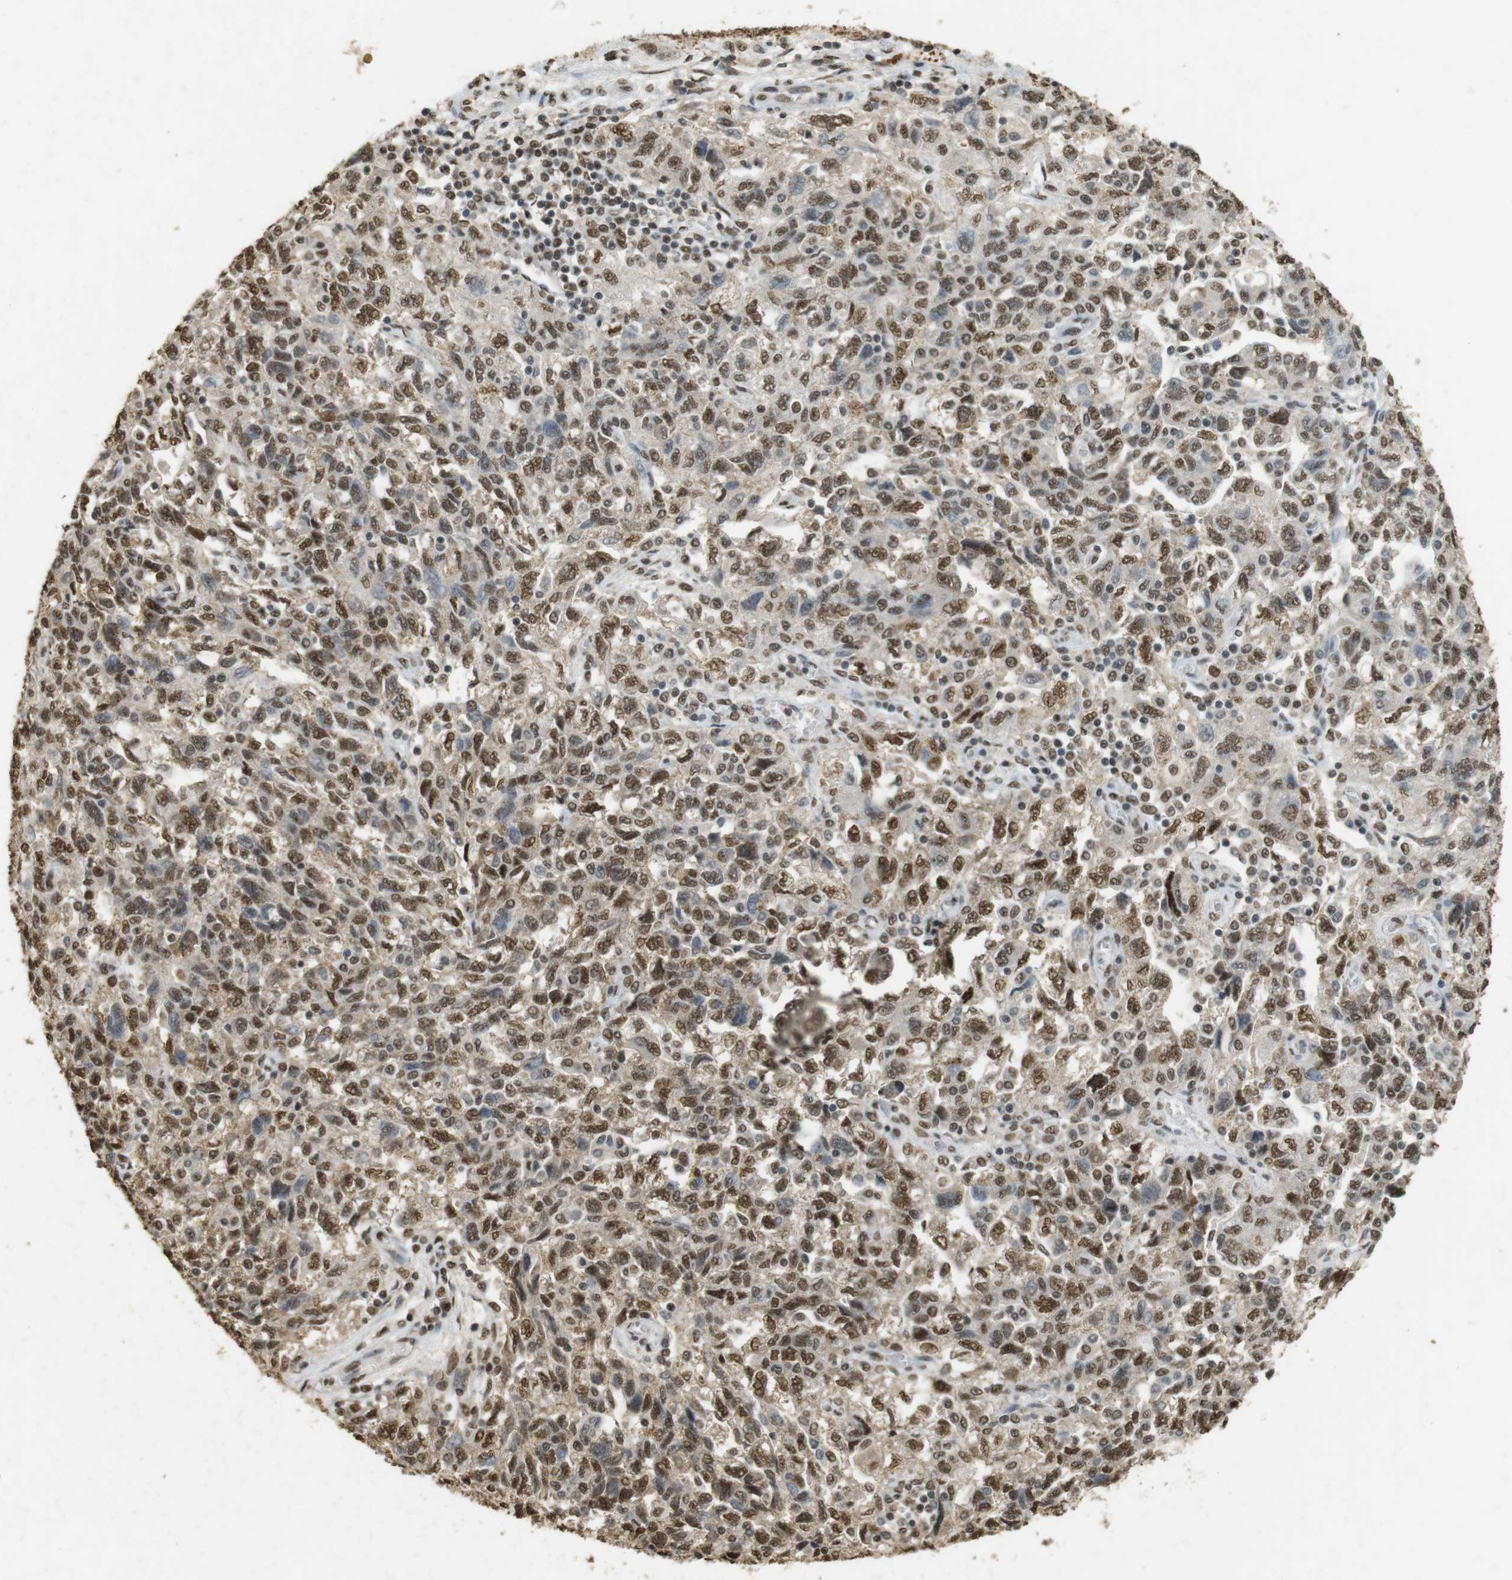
{"staining": {"intensity": "moderate", "quantity": ">75%", "location": "cytoplasmic/membranous,nuclear"}, "tissue": "ovarian cancer", "cell_type": "Tumor cells", "image_type": "cancer", "snomed": [{"axis": "morphology", "description": "Carcinoma, NOS"}, {"axis": "morphology", "description": "Cystadenocarcinoma, serous, NOS"}, {"axis": "topography", "description": "Ovary"}], "caption": "Immunohistochemical staining of ovarian cancer (serous cystadenocarcinoma) exhibits medium levels of moderate cytoplasmic/membranous and nuclear protein positivity in approximately >75% of tumor cells. (DAB IHC, brown staining for protein, blue staining for nuclei).", "gene": "GATA4", "patient": {"sex": "female", "age": 69}}